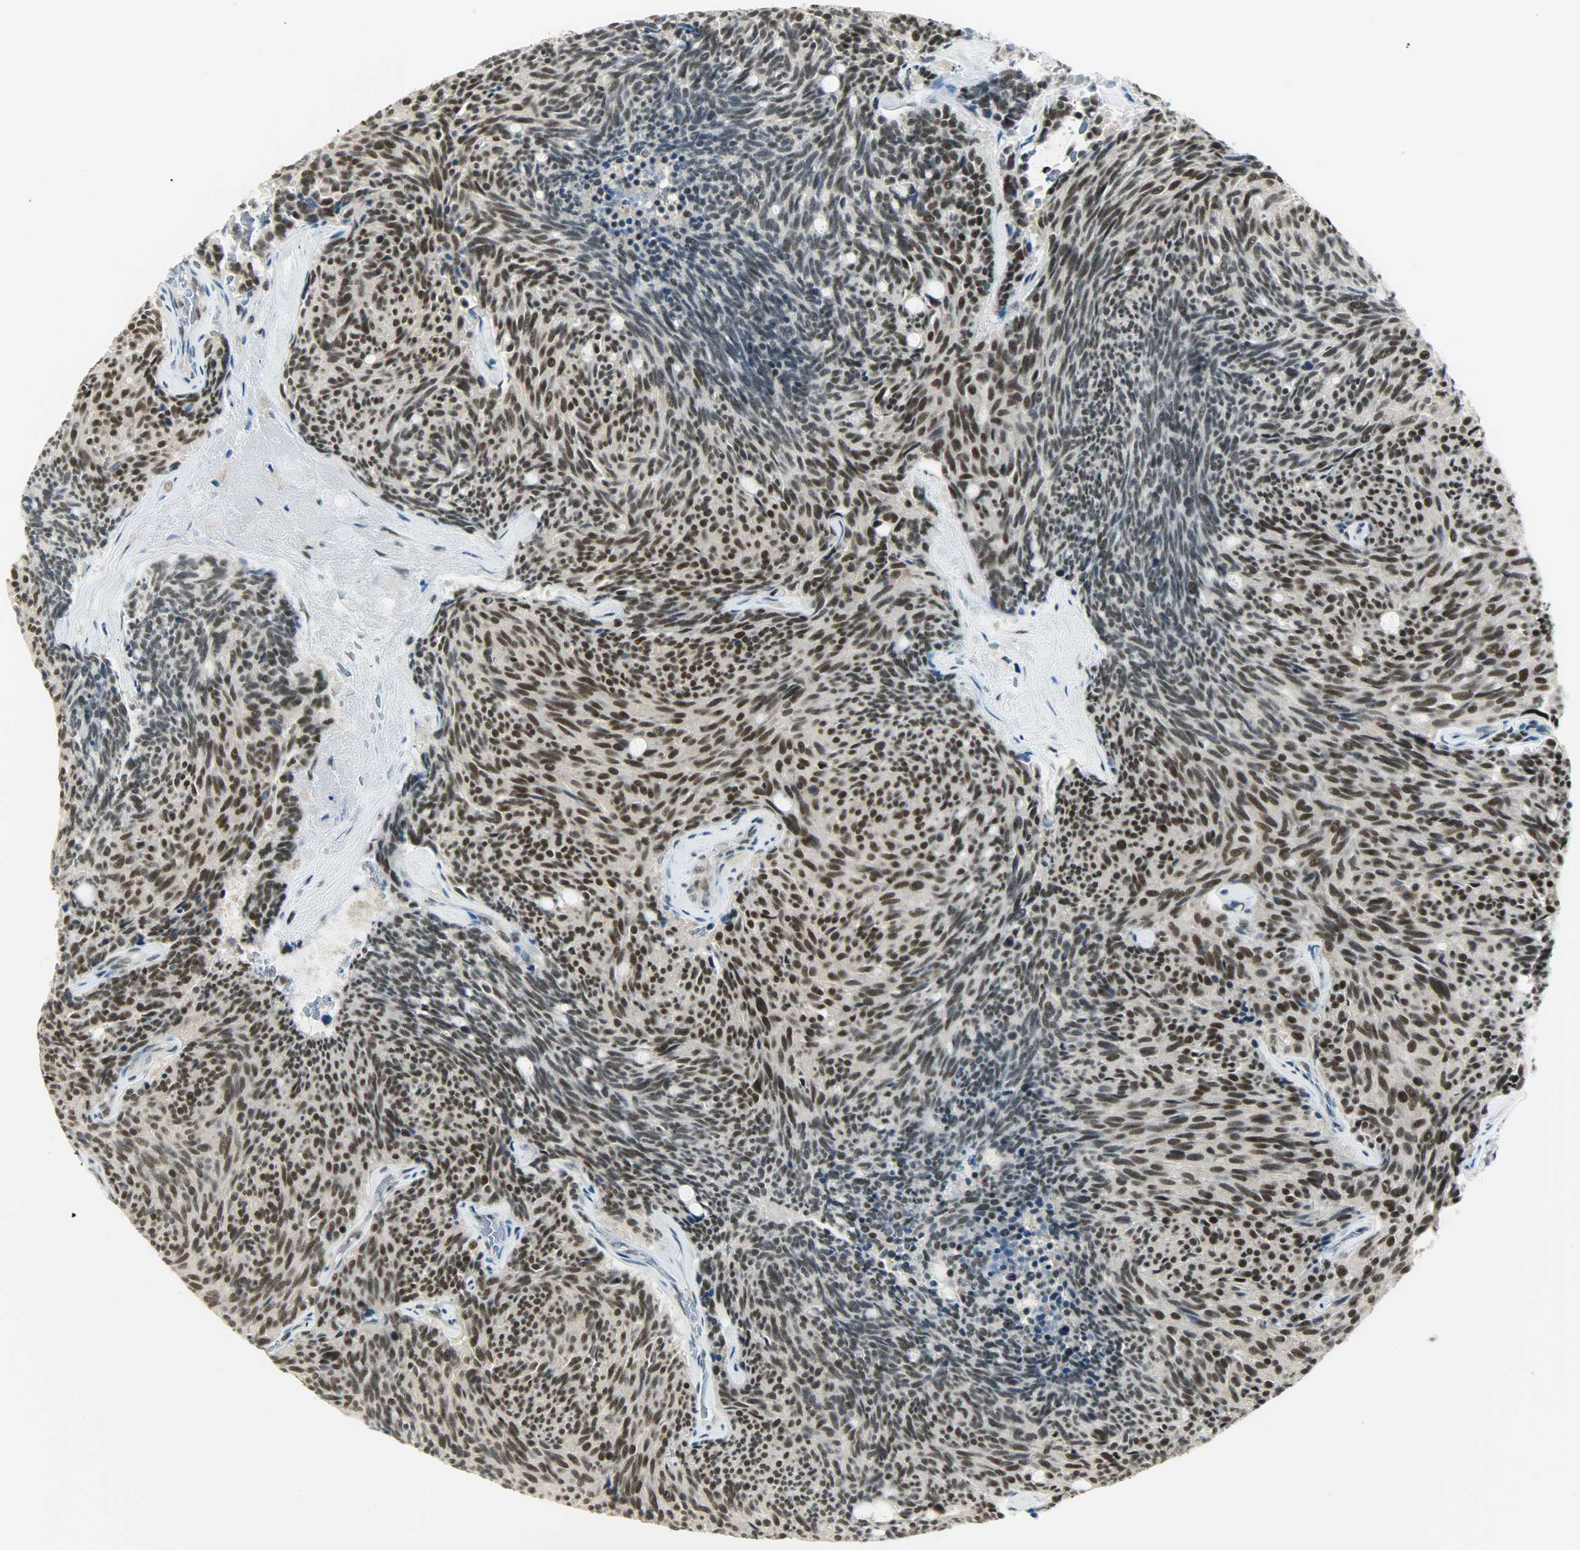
{"staining": {"intensity": "strong", "quantity": ">75%", "location": "nuclear"}, "tissue": "carcinoid", "cell_type": "Tumor cells", "image_type": "cancer", "snomed": [{"axis": "morphology", "description": "Carcinoid, malignant, NOS"}, {"axis": "topography", "description": "Pancreas"}], "caption": "This image exhibits immunohistochemistry staining of human carcinoid, with high strong nuclear staining in approximately >75% of tumor cells.", "gene": "SUGP1", "patient": {"sex": "female", "age": 54}}